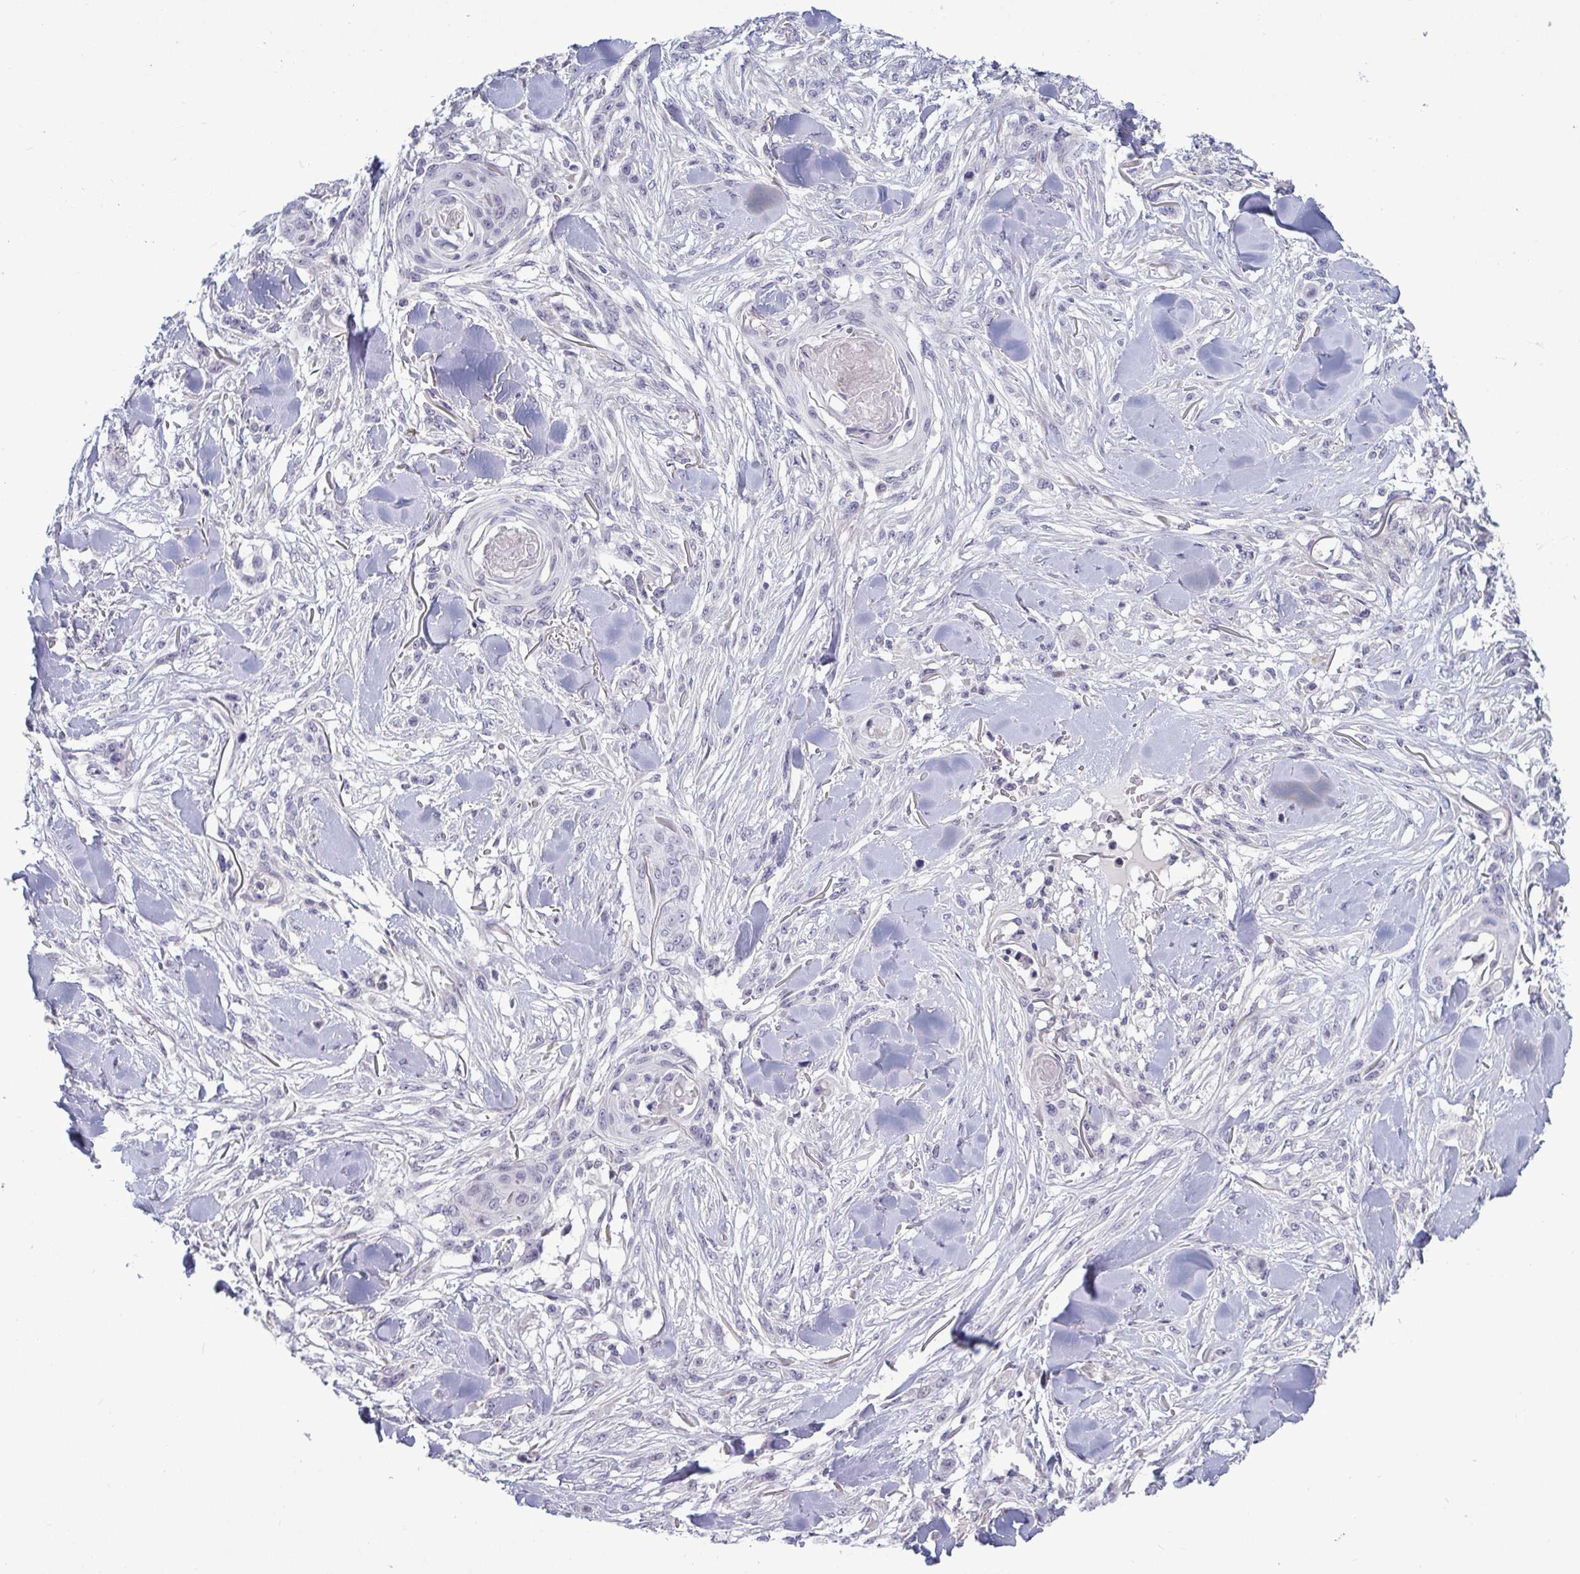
{"staining": {"intensity": "negative", "quantity": "none", "location": "none"}, "tissue": "skin cancer", "cell_type": "Tumor cells", "image_type": "cancer", "snomed": [{"axis": "morphology", "description": "Squamous cell carcinoma, NOS"}, {"axis": "topography", "description": "Skin"}], "caption": "The photomicrograph exhibits no staining of tumor cells in squamous cell carcinoma (skin).", "gene": "TCEAL8", "patient": {"sex": "female", "age": 59}}